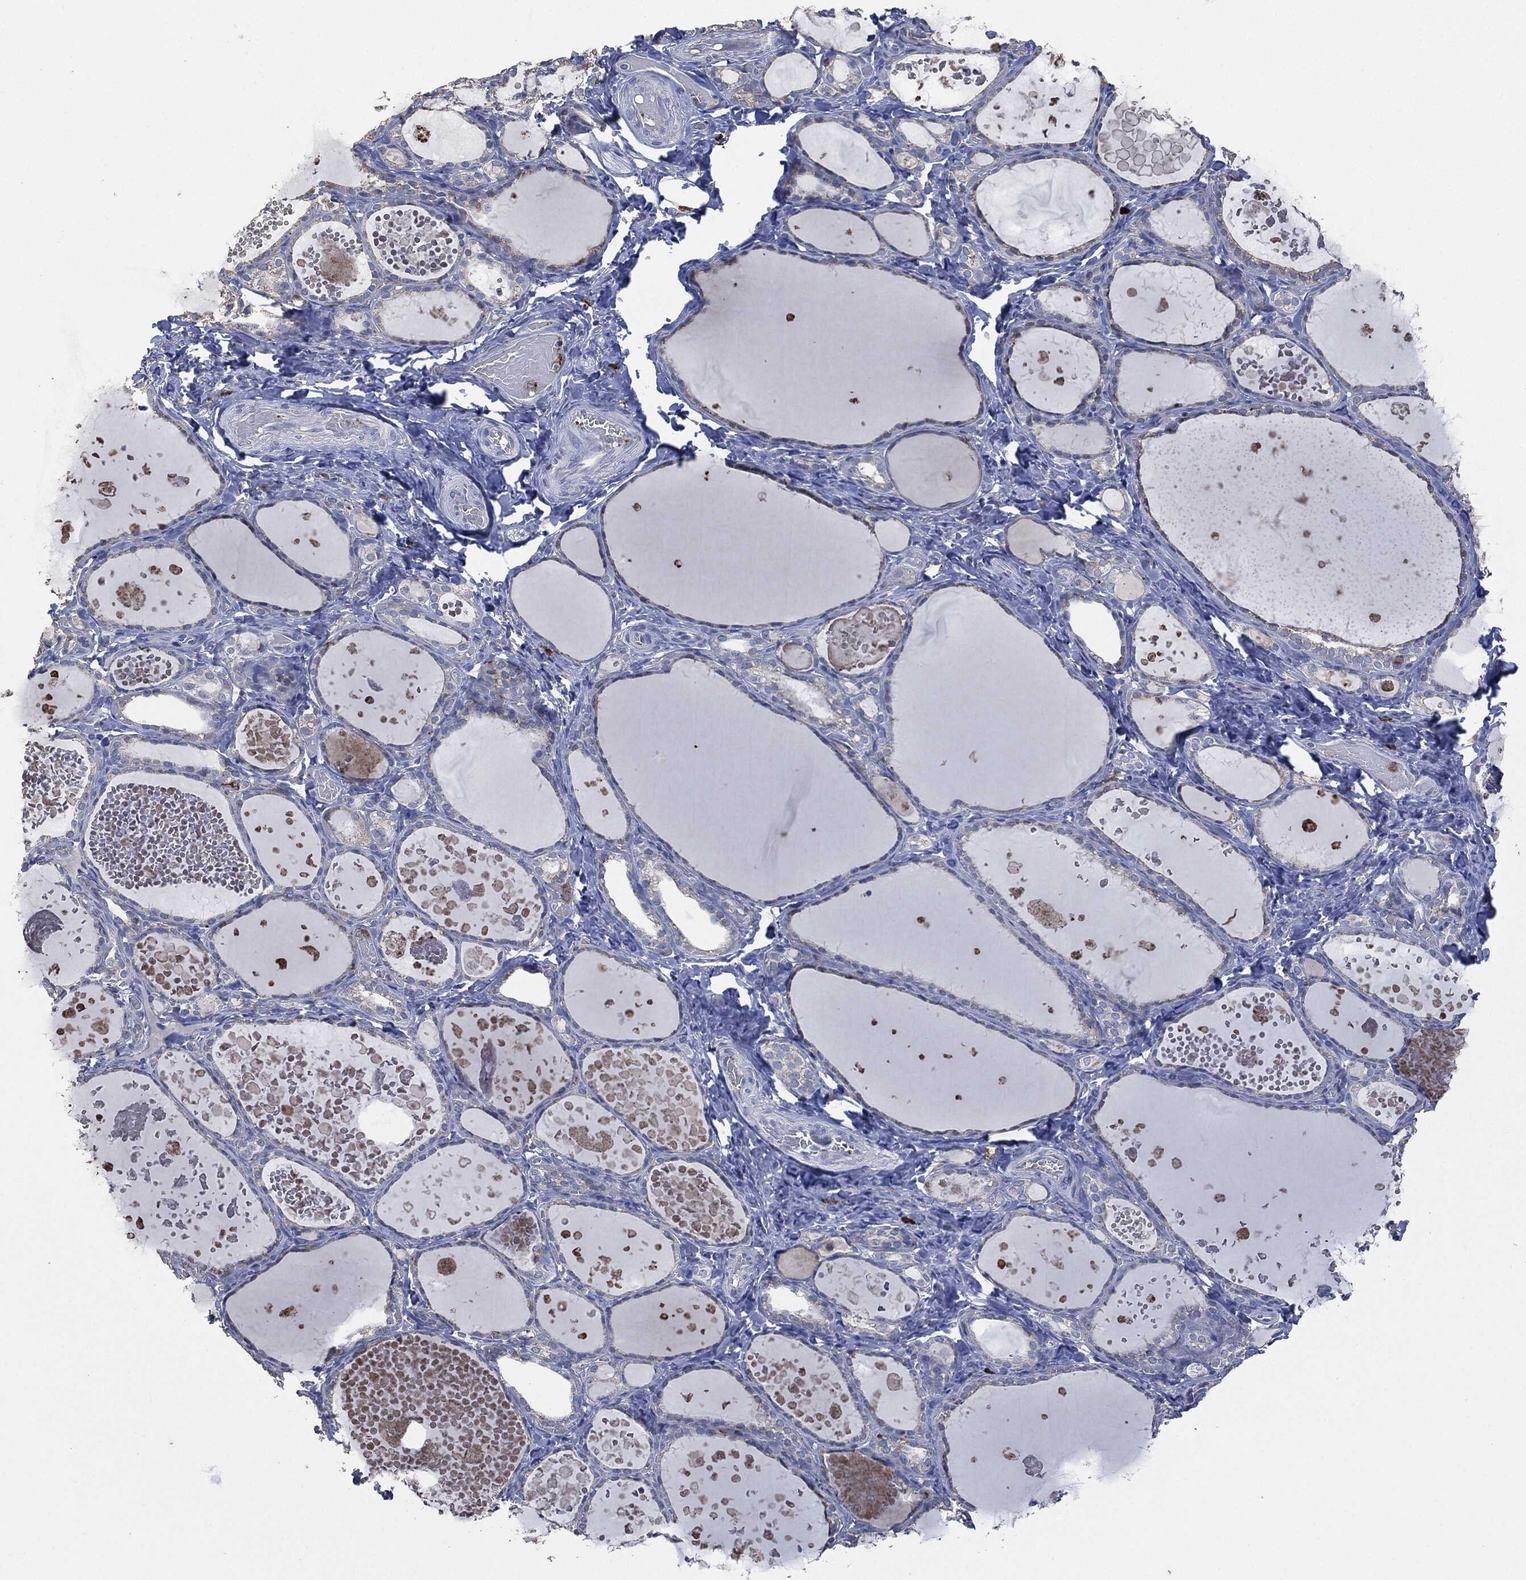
{"staining": {"intensity": "negative", "quantity": "none", "location": "none"}, "tissue": "thyroid gland", "cell_type": "Glandular cells", "image_type": "normal", "snomed": [{"axis": "morphology", "description": "Normal tissue, NOS"}, {"axis": "topography", "description": "Thyroid gland"}], "caption": "This is an immunohistochemistry histopathology image of benign thyroid gland. There is no expression in glandular cells.", "gene": "CD33", "patient": {"sex": "female", "age": 56}}